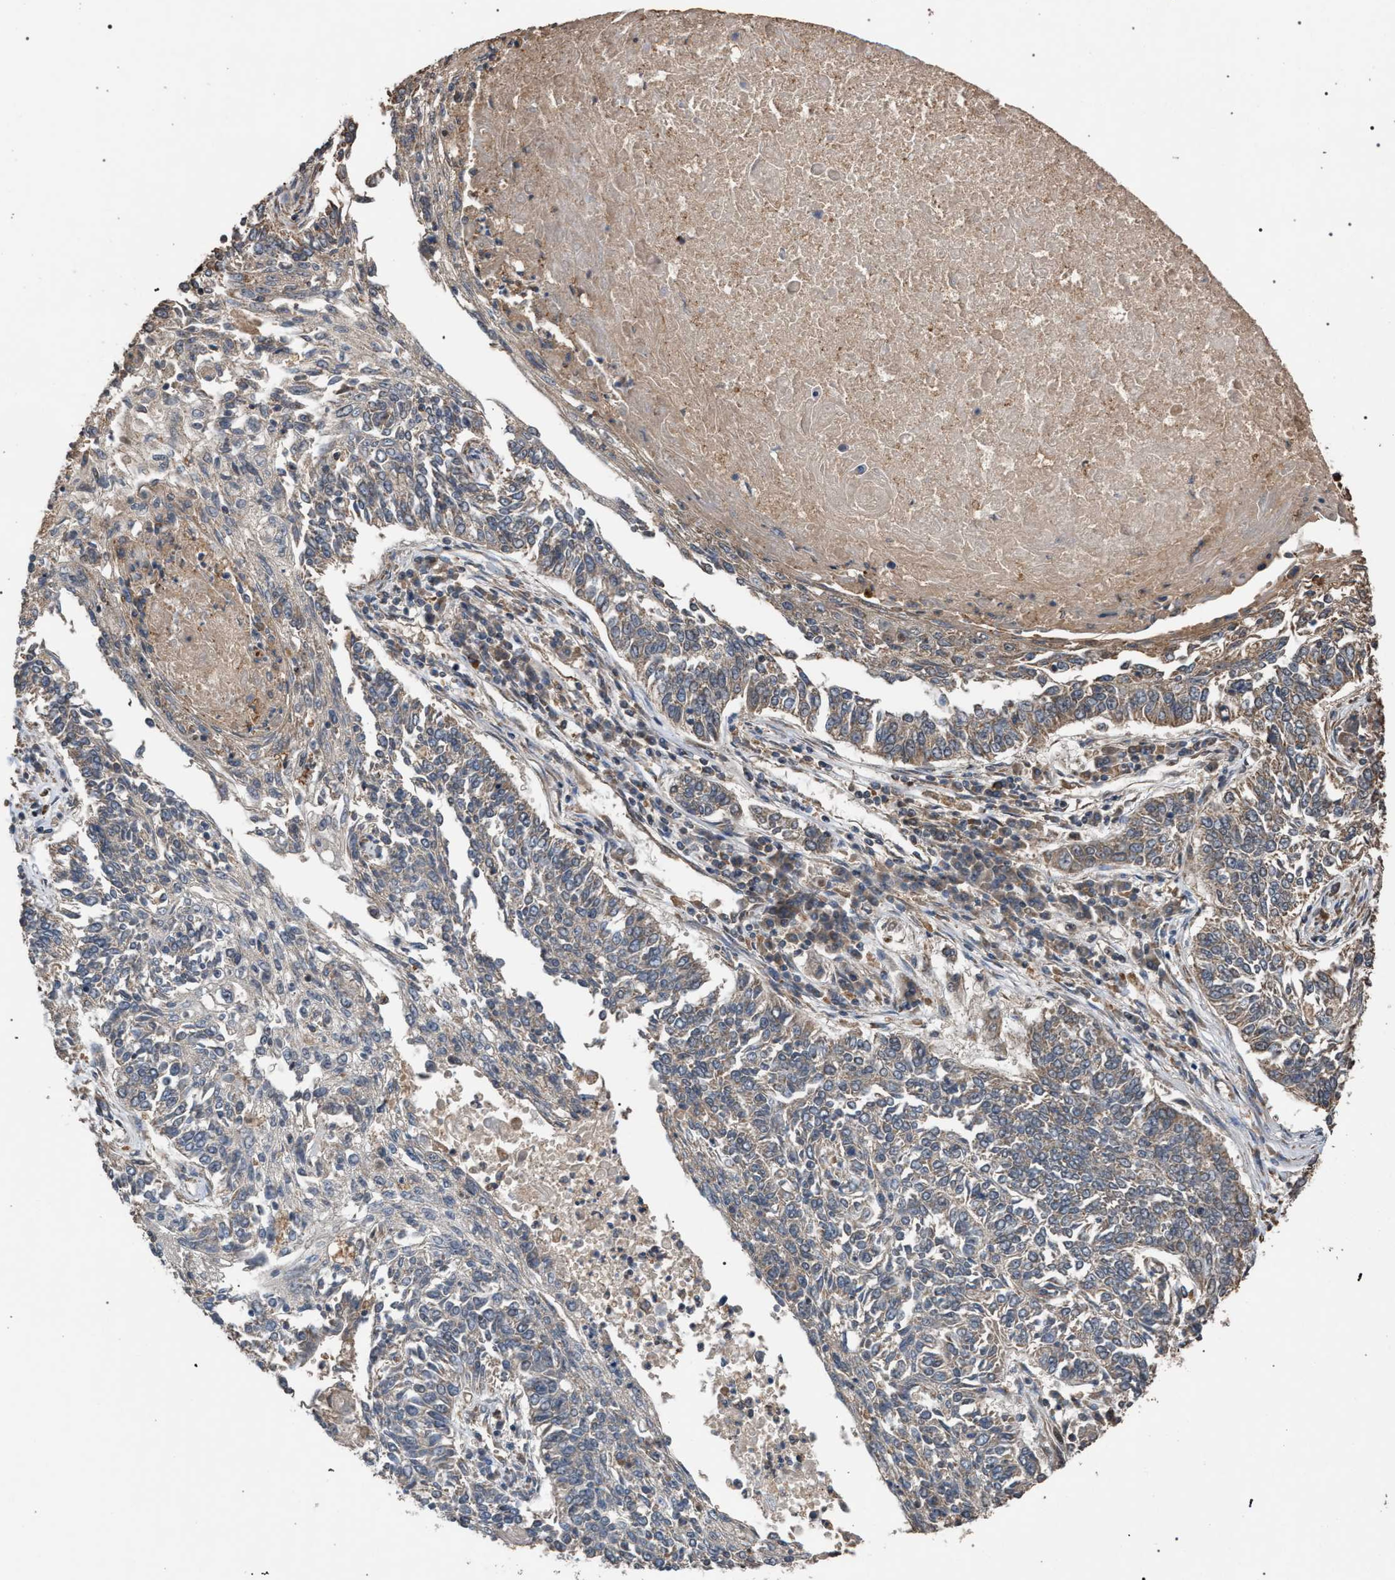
{"staining": {"intensity": "weak", "quantity": "25%-75%", "location": "cytoplasmic/membranous"}, "tissue": "lung cancer", "cell_type": "Tumor cells", "image_type": "cancer", "snomed": [{"axis": "morphology", "description": "Normal tissue, NOS"}, {"axis": "morphology", "description": "Squamous cell carcinoma, NOS"}, {"axis": "topography", "description": "Cartilage tissue"}, {"axis": "topography", "description": "Bronchus"}, {"axis": "topography", "description": "Lung"}], "caption": "Human lung cancer (squamous cell carcinoma) stained for a protein (brown) demonstrates weak cytoplasmic/membranous positive staining in approximately 25%-75% of tumor cells.", "gene": "NAA35", "patient": {"sex": "female", "age": 49}}